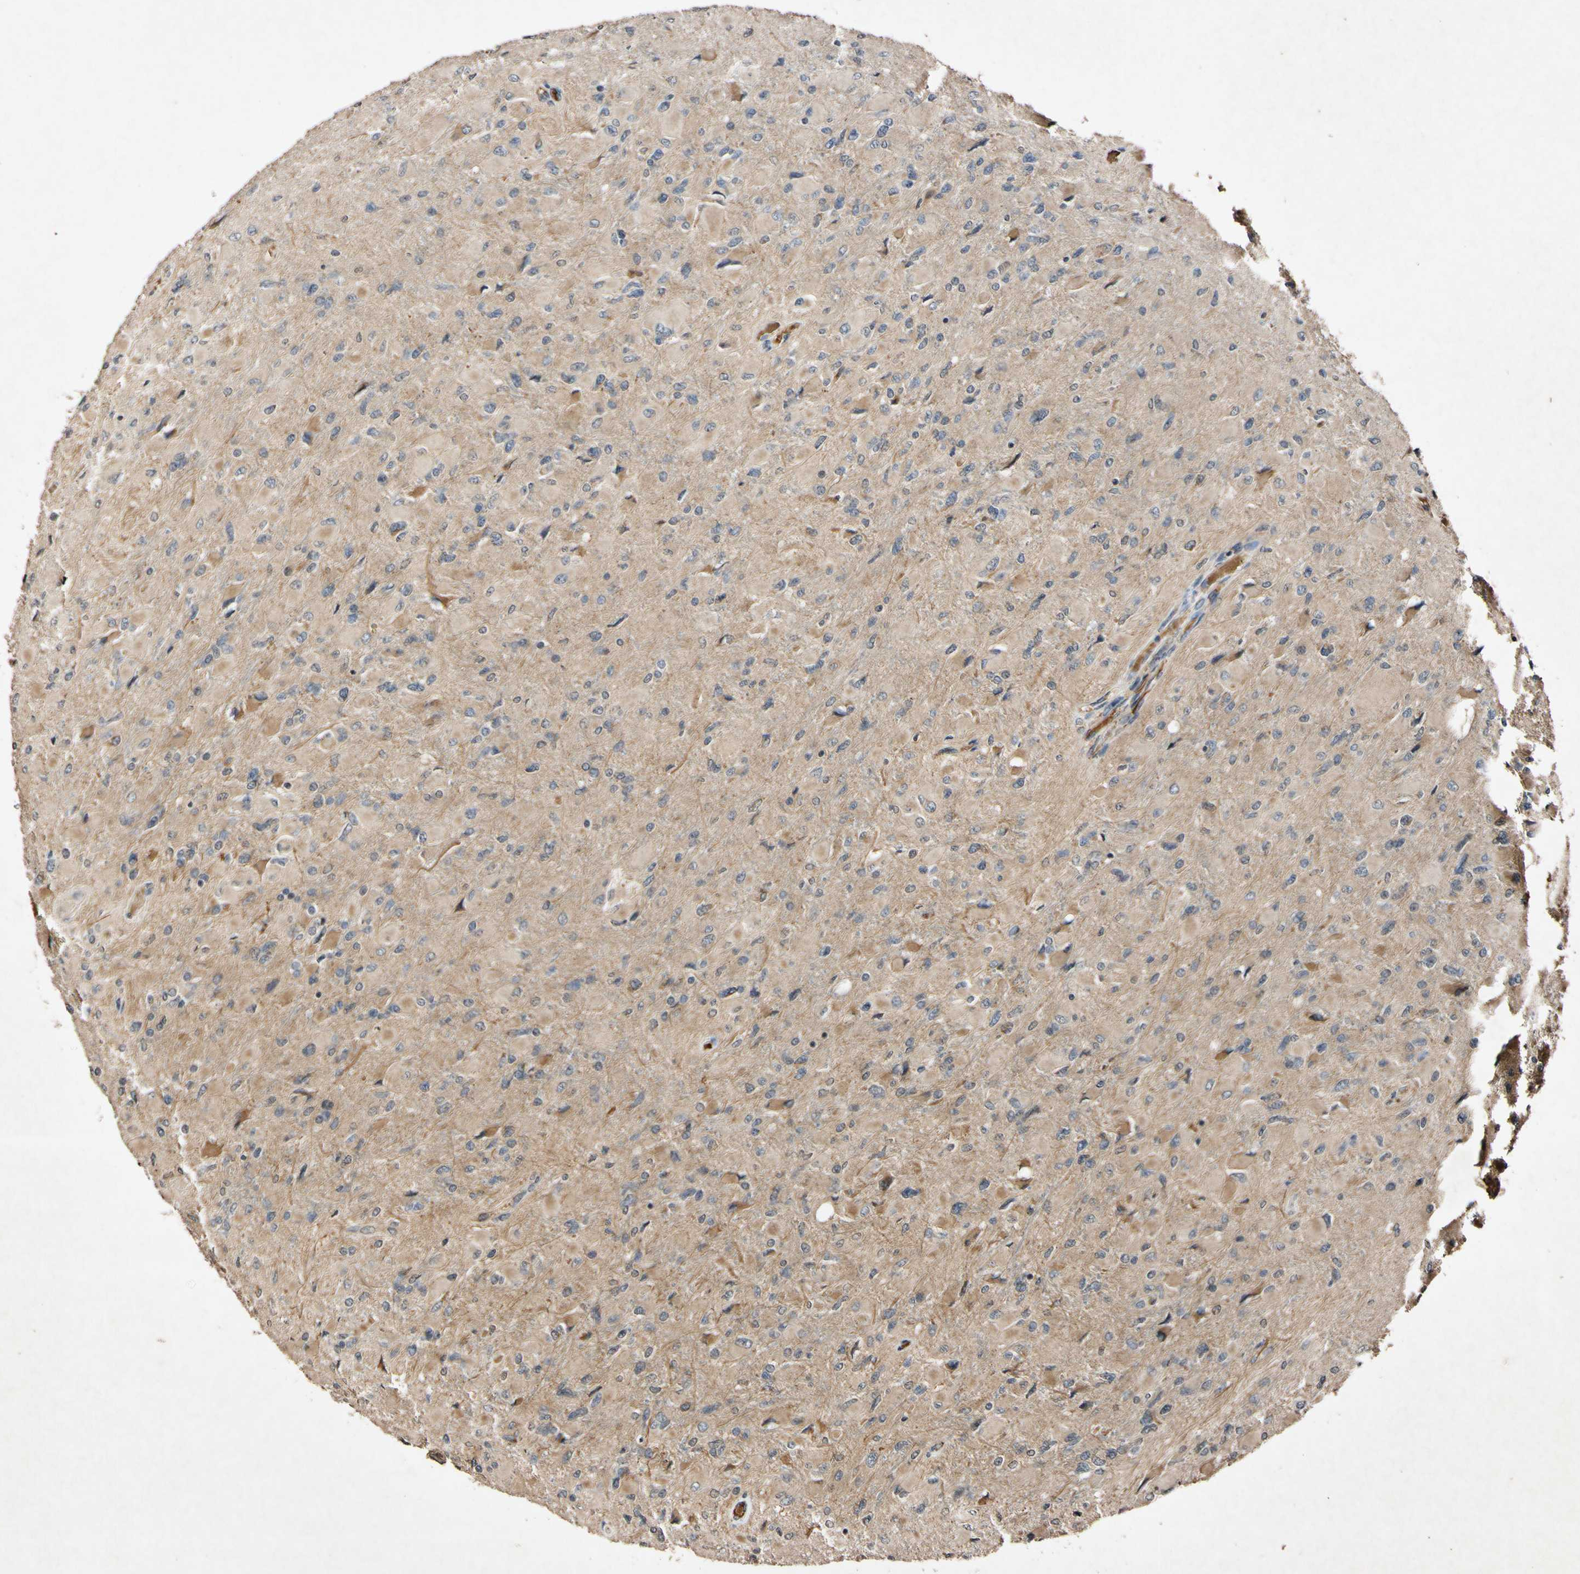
{"staining": {"intensity": "moderate", "quantity": ">75%", "location": "cytoplasmic/membranous"}, "tissue": "glioma", "cell_type": "Tumor cells", "image_type": "cancer", "snomed": [{"axis": "morphology", "description": "Glioma, malignant, High grade"}, {"axis": "topography", "description": "Cerebral cortex"}], "caption": "Glioma stained with DAB immunohistochemistry exhibits medium levels of moderate cytoplasmic/membranous expression in approximately >75% of tumor cells.", "gene": "PLAT", "patient": {"sex": "female", "age": 36}}